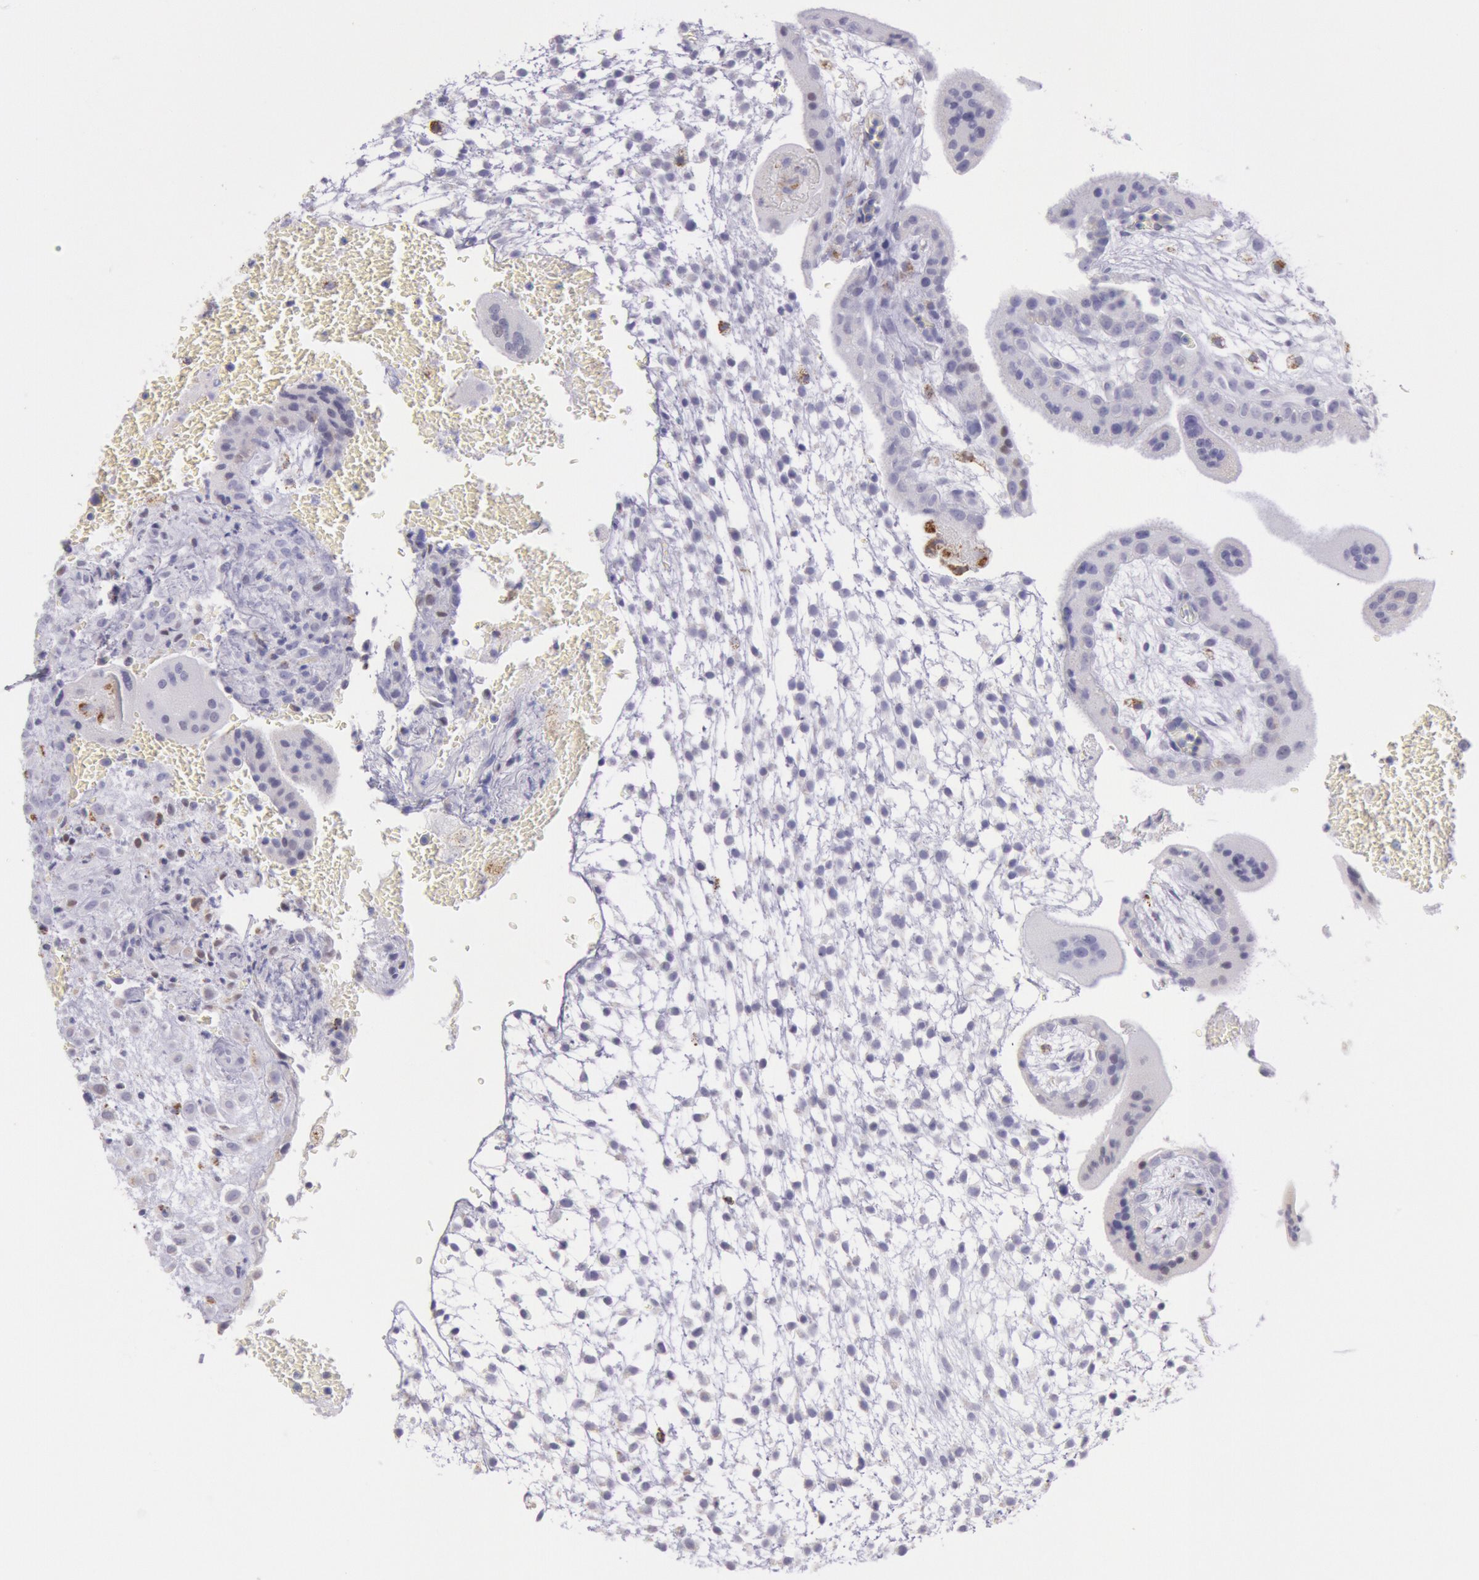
{"staining": {"intensity": "weak", "quantity": "<25%", "location": "cytoplasmic/membranous"}, "tissue": "placenta", "cell_type": "Decidual cells", "image_type": "normal", "snomed": [{"axis": "morphology", "description": "Normal tissue, NOS"}, {"axis": "topography", "description": "Placenta"}], "caption": "The IHC photomicrograph has no significant positivity in decidual cells of placenta.", "gene": "FRMD6", "patient": {"sex": "female", "age": 35}}